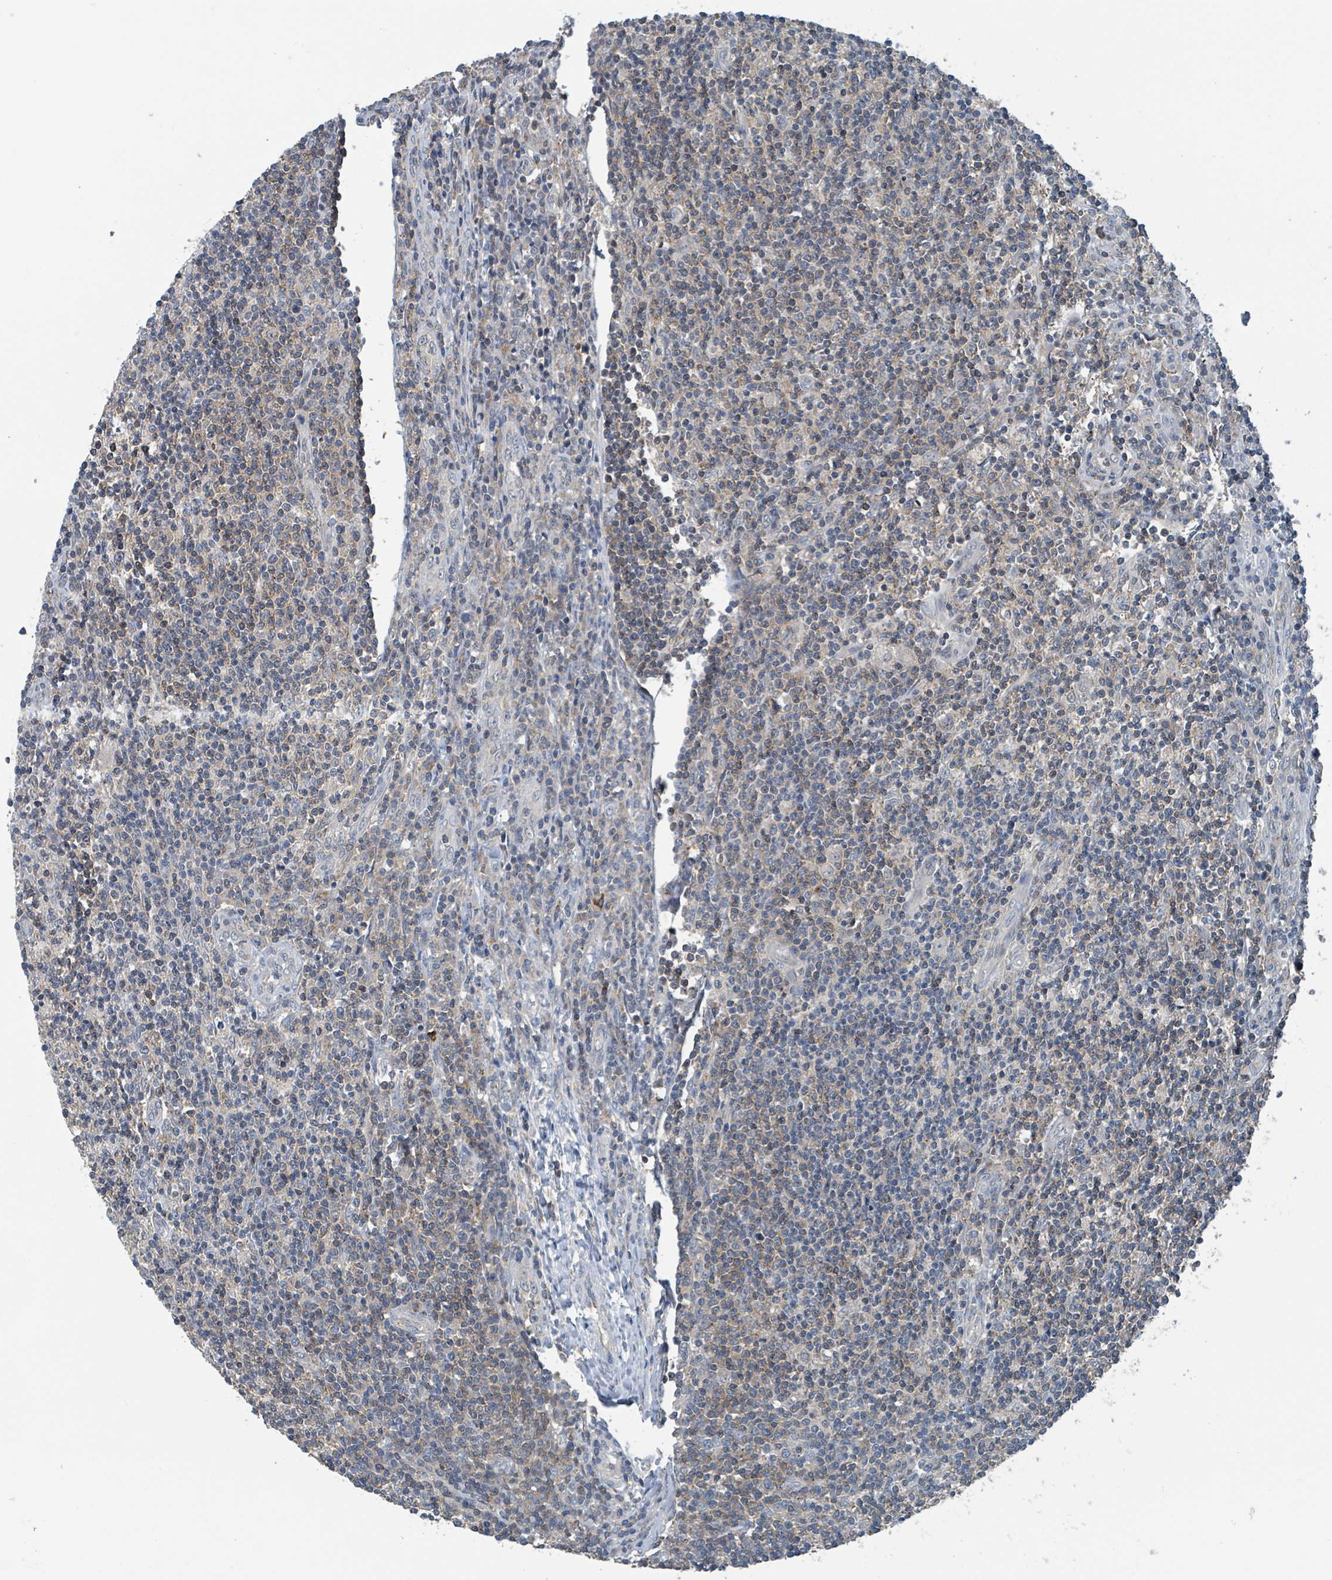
{"staining": {"intensity": "negative", "quantity": "none", "location": "none"}, "tissue": "lymphoma", "cell_type": "Tumor cells", "image_type": "cancer", "snomed": [{"axis": "morphology", "description": "Hodgkin's disease, NOS"}, {"axis": "topography", "description": "Lymph node"}], "caption": "Immunohistochemical staining of human lymphoma shows no significant staining in tumor cells.", "gene": "ACBD4", "patient": {"sex": "male", "age": 83}}